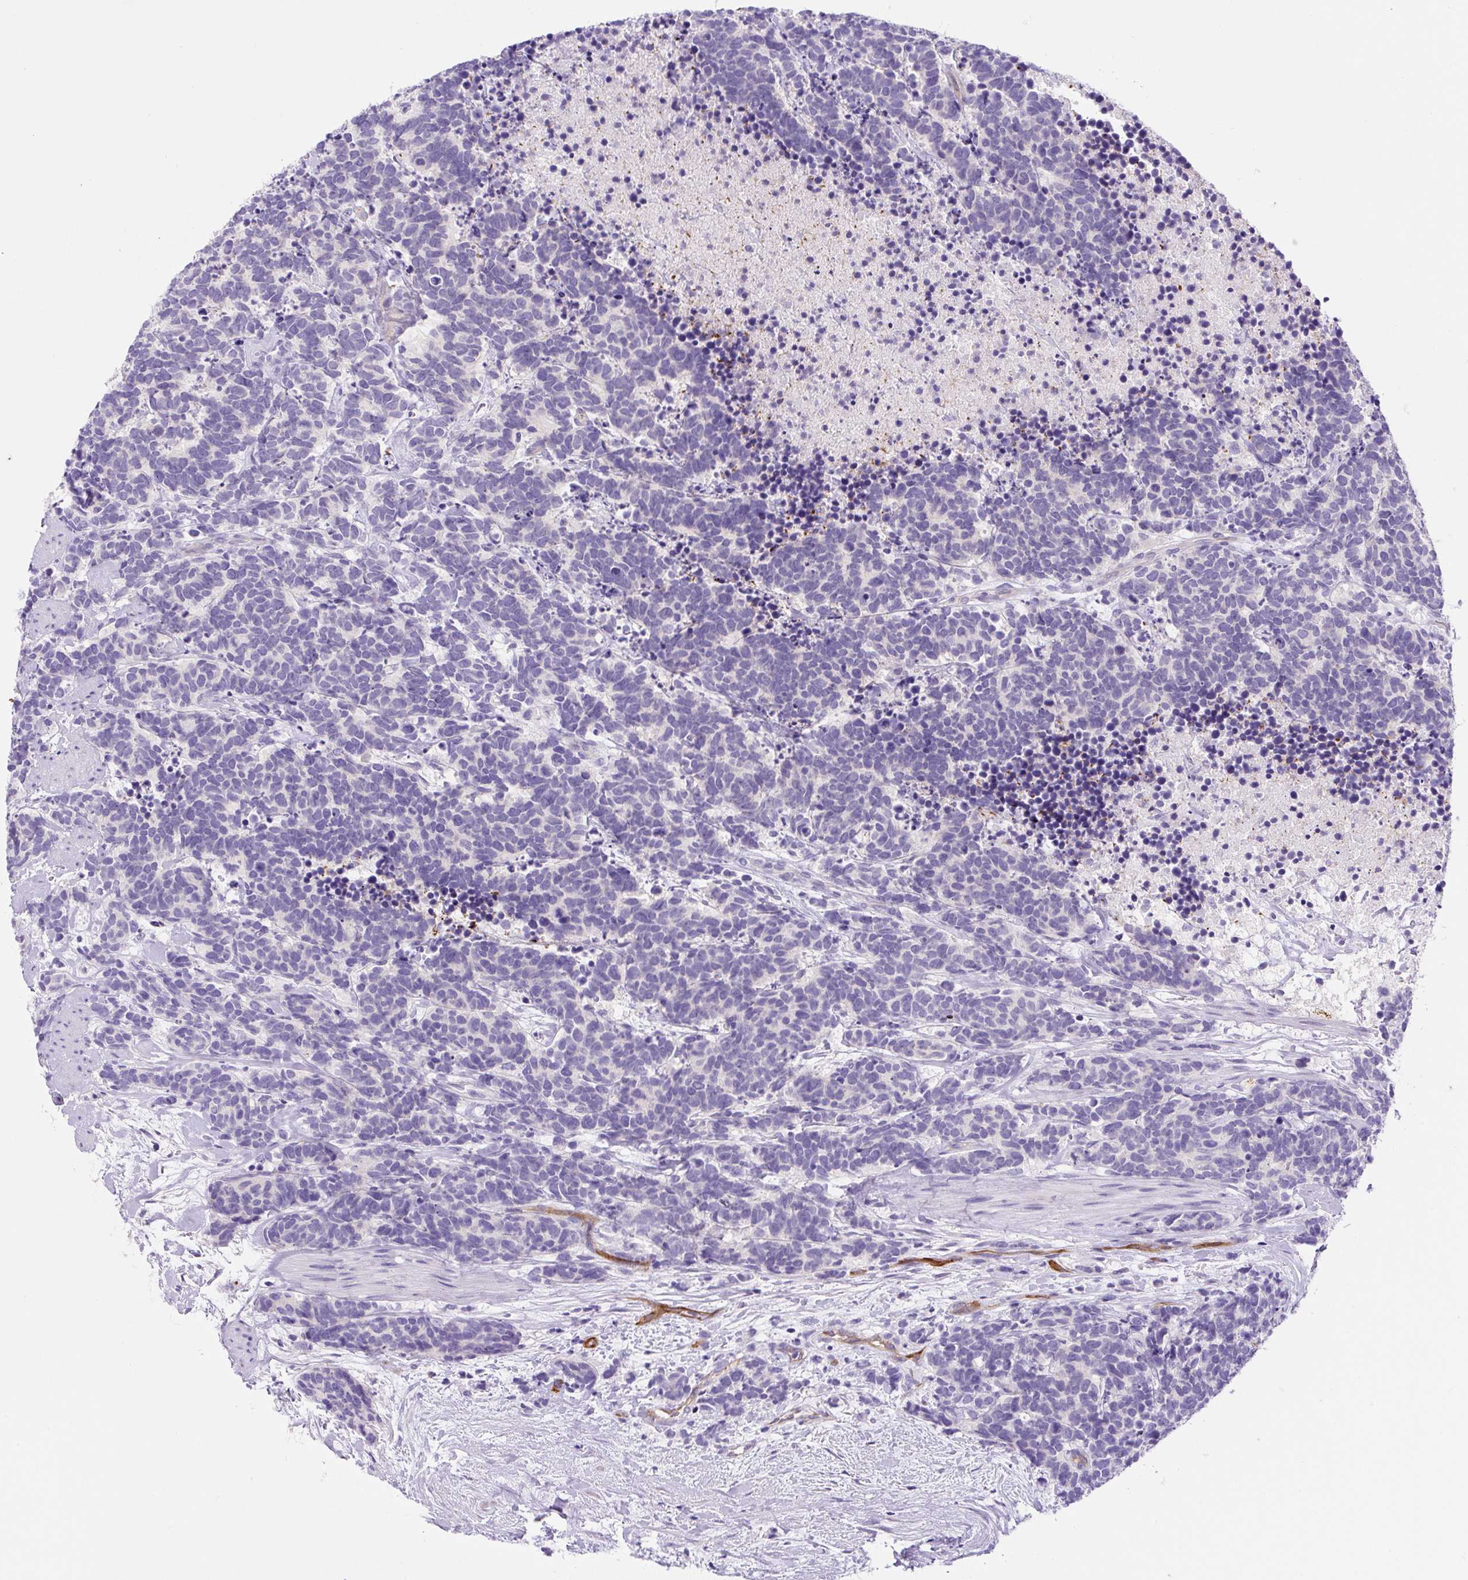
{"staining": {"intensity": "negative", "quantity": "none", "location": "none"}, "tissue": "carcinoid", "cell_type": "Tumor cells", "image_type": "cancer", "snomed": [{"axis": "morphology", "description": "Carcinoma, NOS"}, {"axis": "morphology", "description": "Carcinoid, malignant, NOS"}, {"axis": "topography", "description": "Prostate"}], "caption": "A high-resolution photomicrograph shows immunohistochemistry (IHC) staining of carcinoid, which exhibits no significant staining in tumor cells.", "gene": "ASB4", "patient": {"sex": "male", "age": 57}}